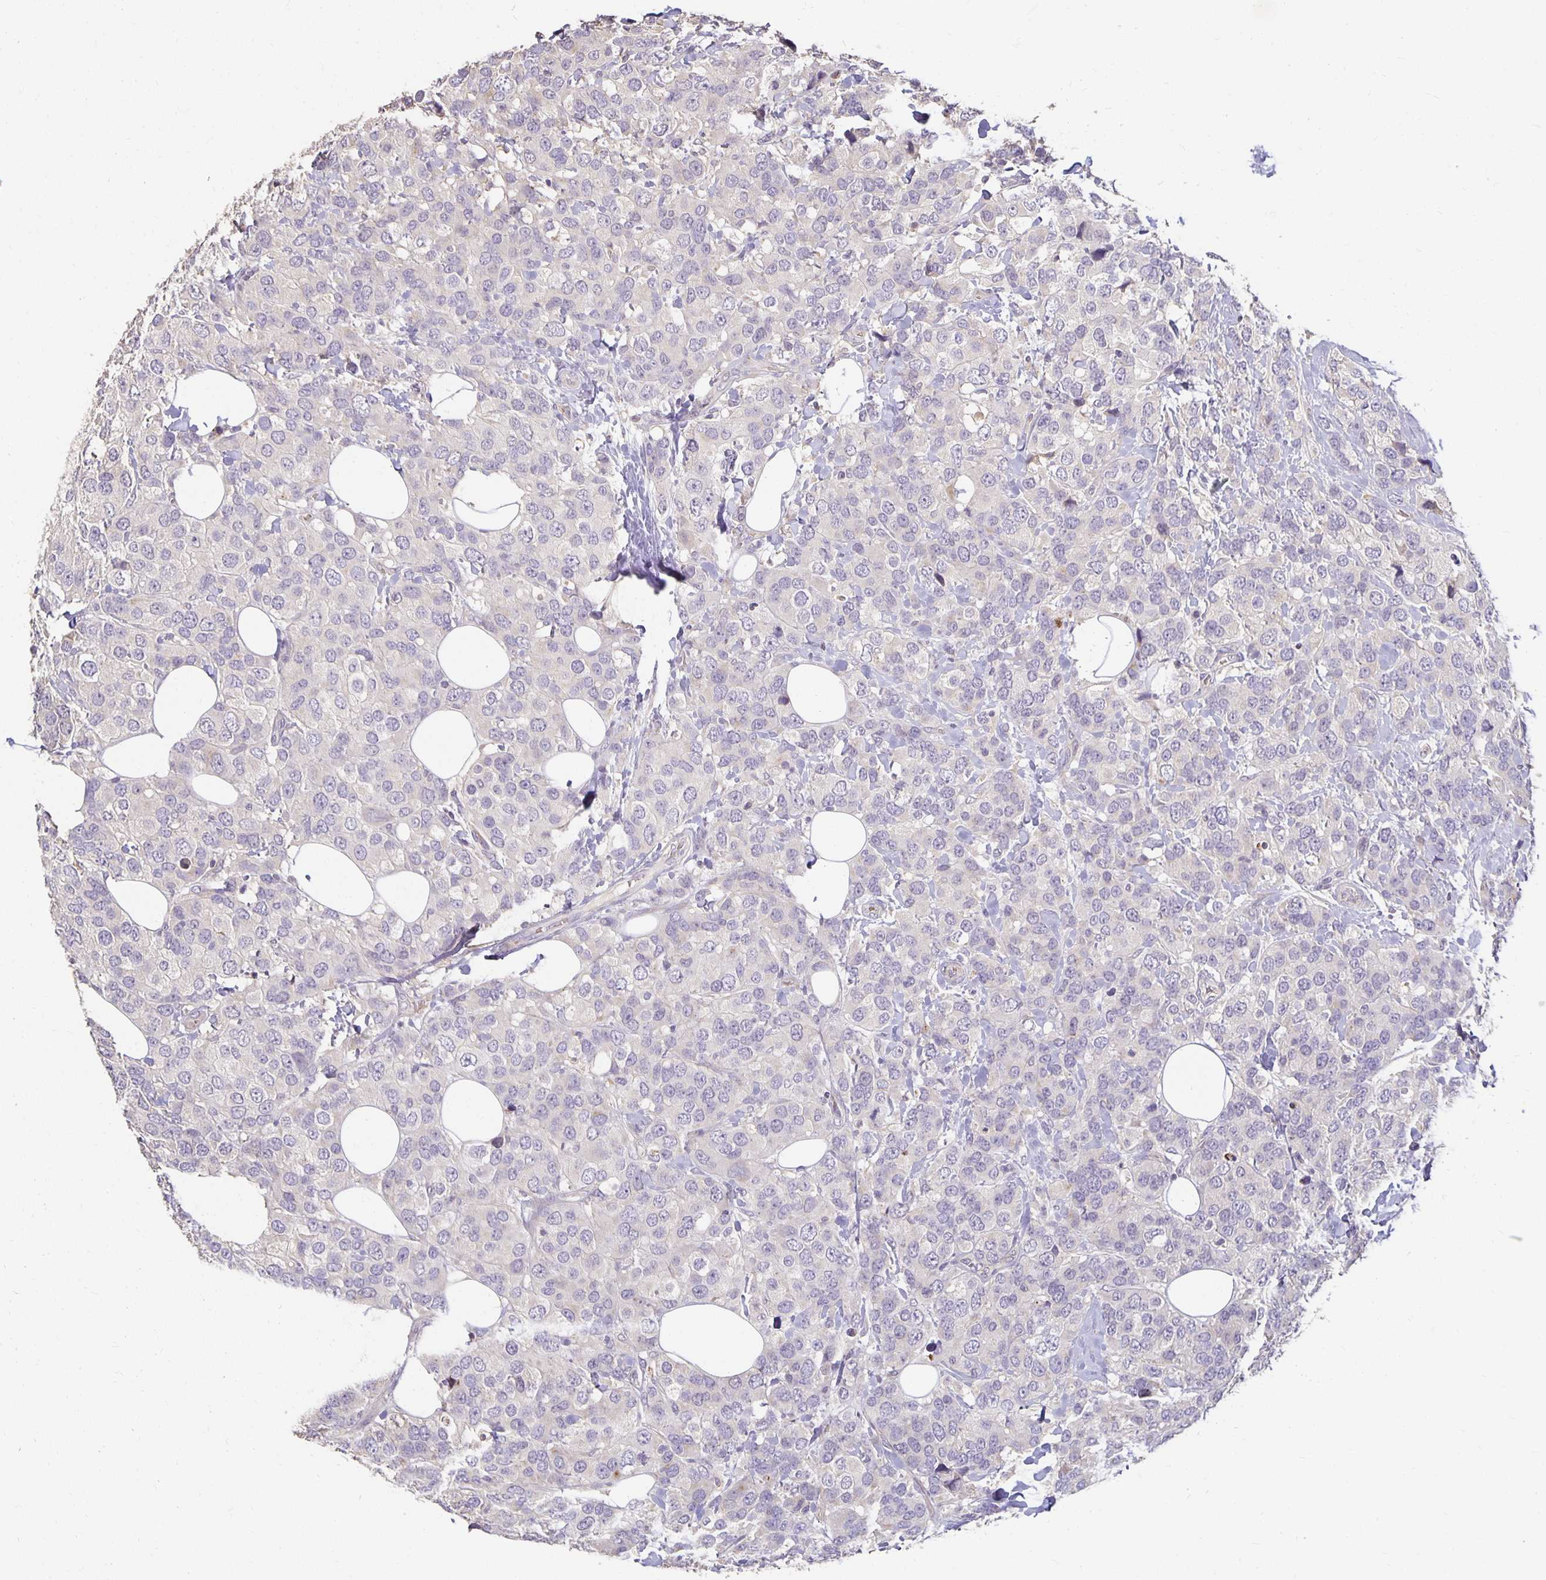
{"staining": {"intensity": "negative", "quantity": "none", "location": "none"}, "tissue": "breast cancer", "cell_type": "Tumor cells", "image_type": "cancer", "snomed": [{"axis": "morphology", "description": "Lobular carcinoma"}, {"axis": "topography", "description": "Breast"}], "caption": "This is an IHC histopathology image of human breast cancer (lobular carcinoma). There is no positivity in tumor cells.", "gene": "CST6", "patient": {"sex": "female", "age": 59}}